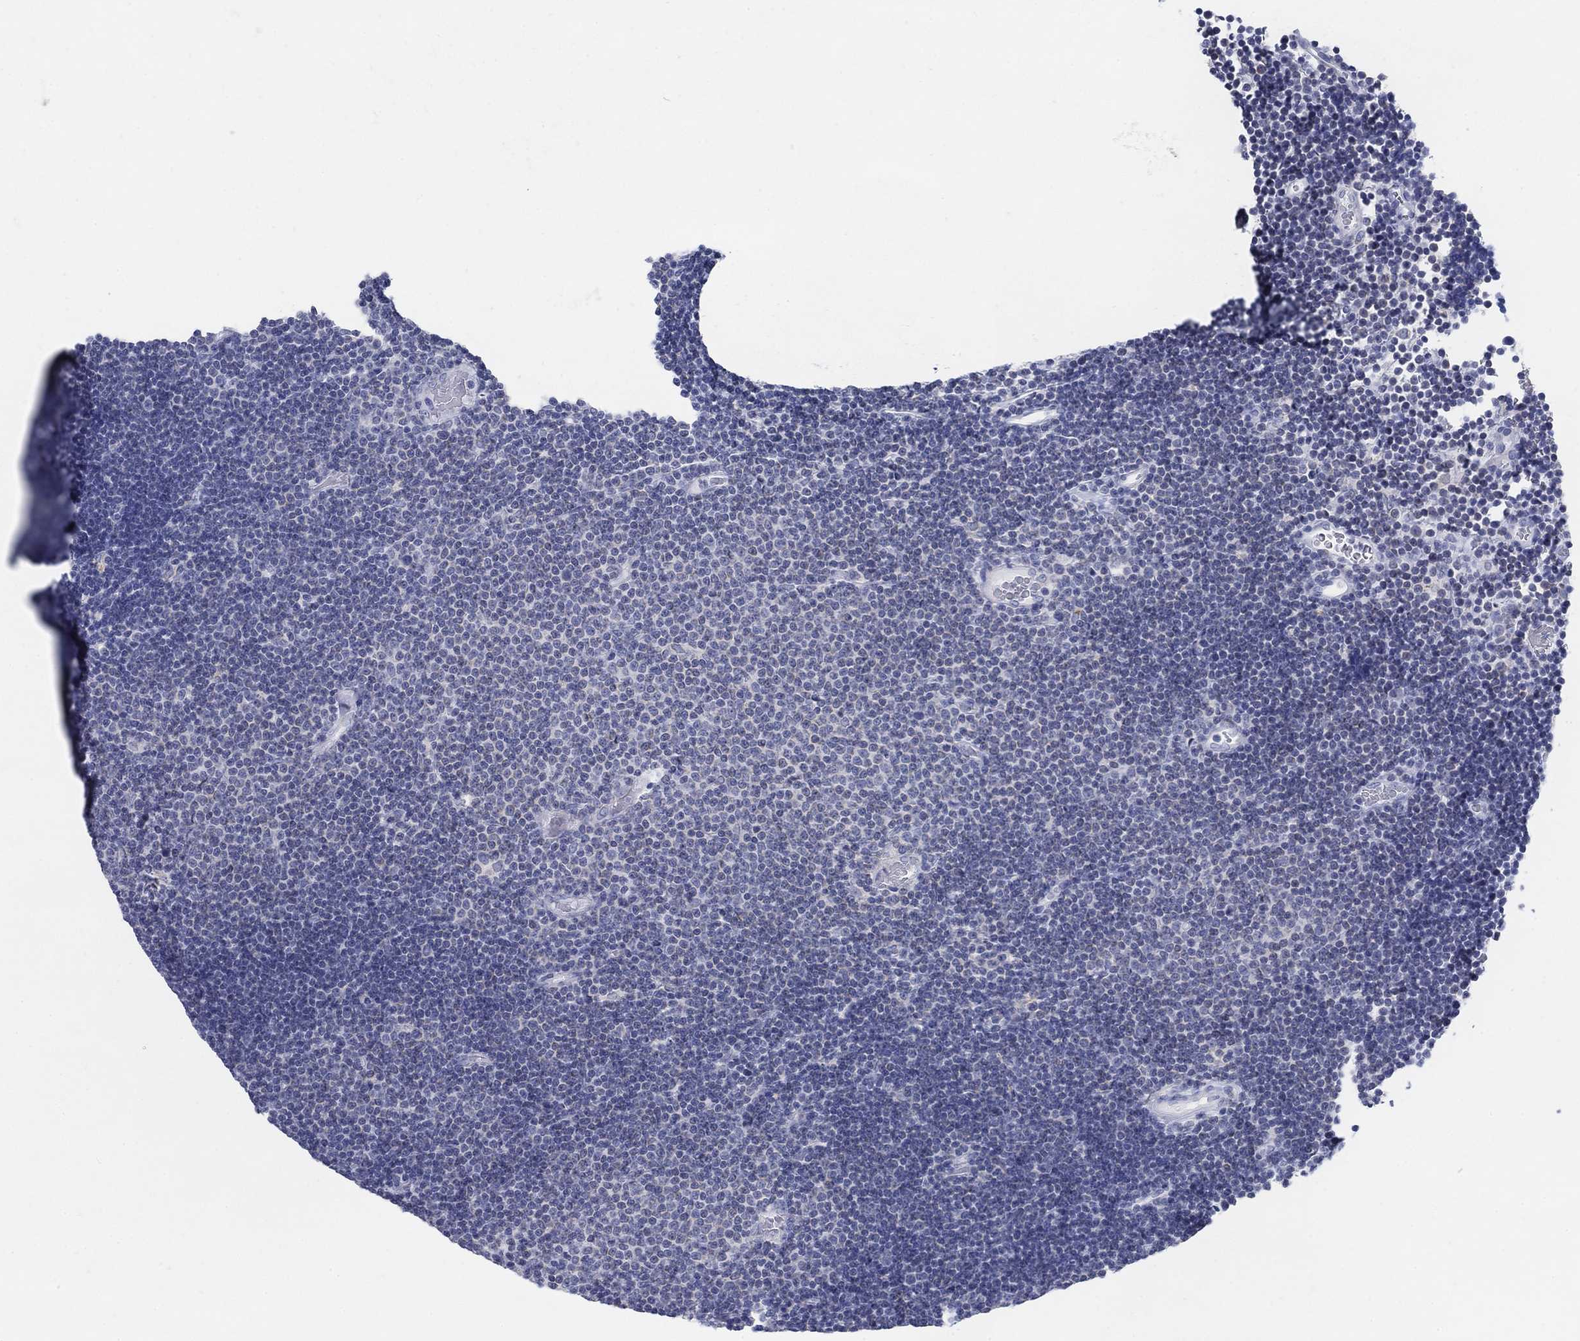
{"staining": {"intensity": "negative", "quantity": "none", "location": "none"}, "tissue": "lymphoma", "cell_type": "Tumor cells", "image_type": "cancer", "snomed": [{"axis": "morphology", "description": "Malignant lymphoma, non-Hodgkin's type, Low grade"}, {"axis": "topography", "description": "Brain"}], "caption": "This is a micrograph of IHC staining of lymphoma, which shows no positivity in tumor cells.", "gene": "SCCPDH", "patient": {"sex": "female", "age": 66}}